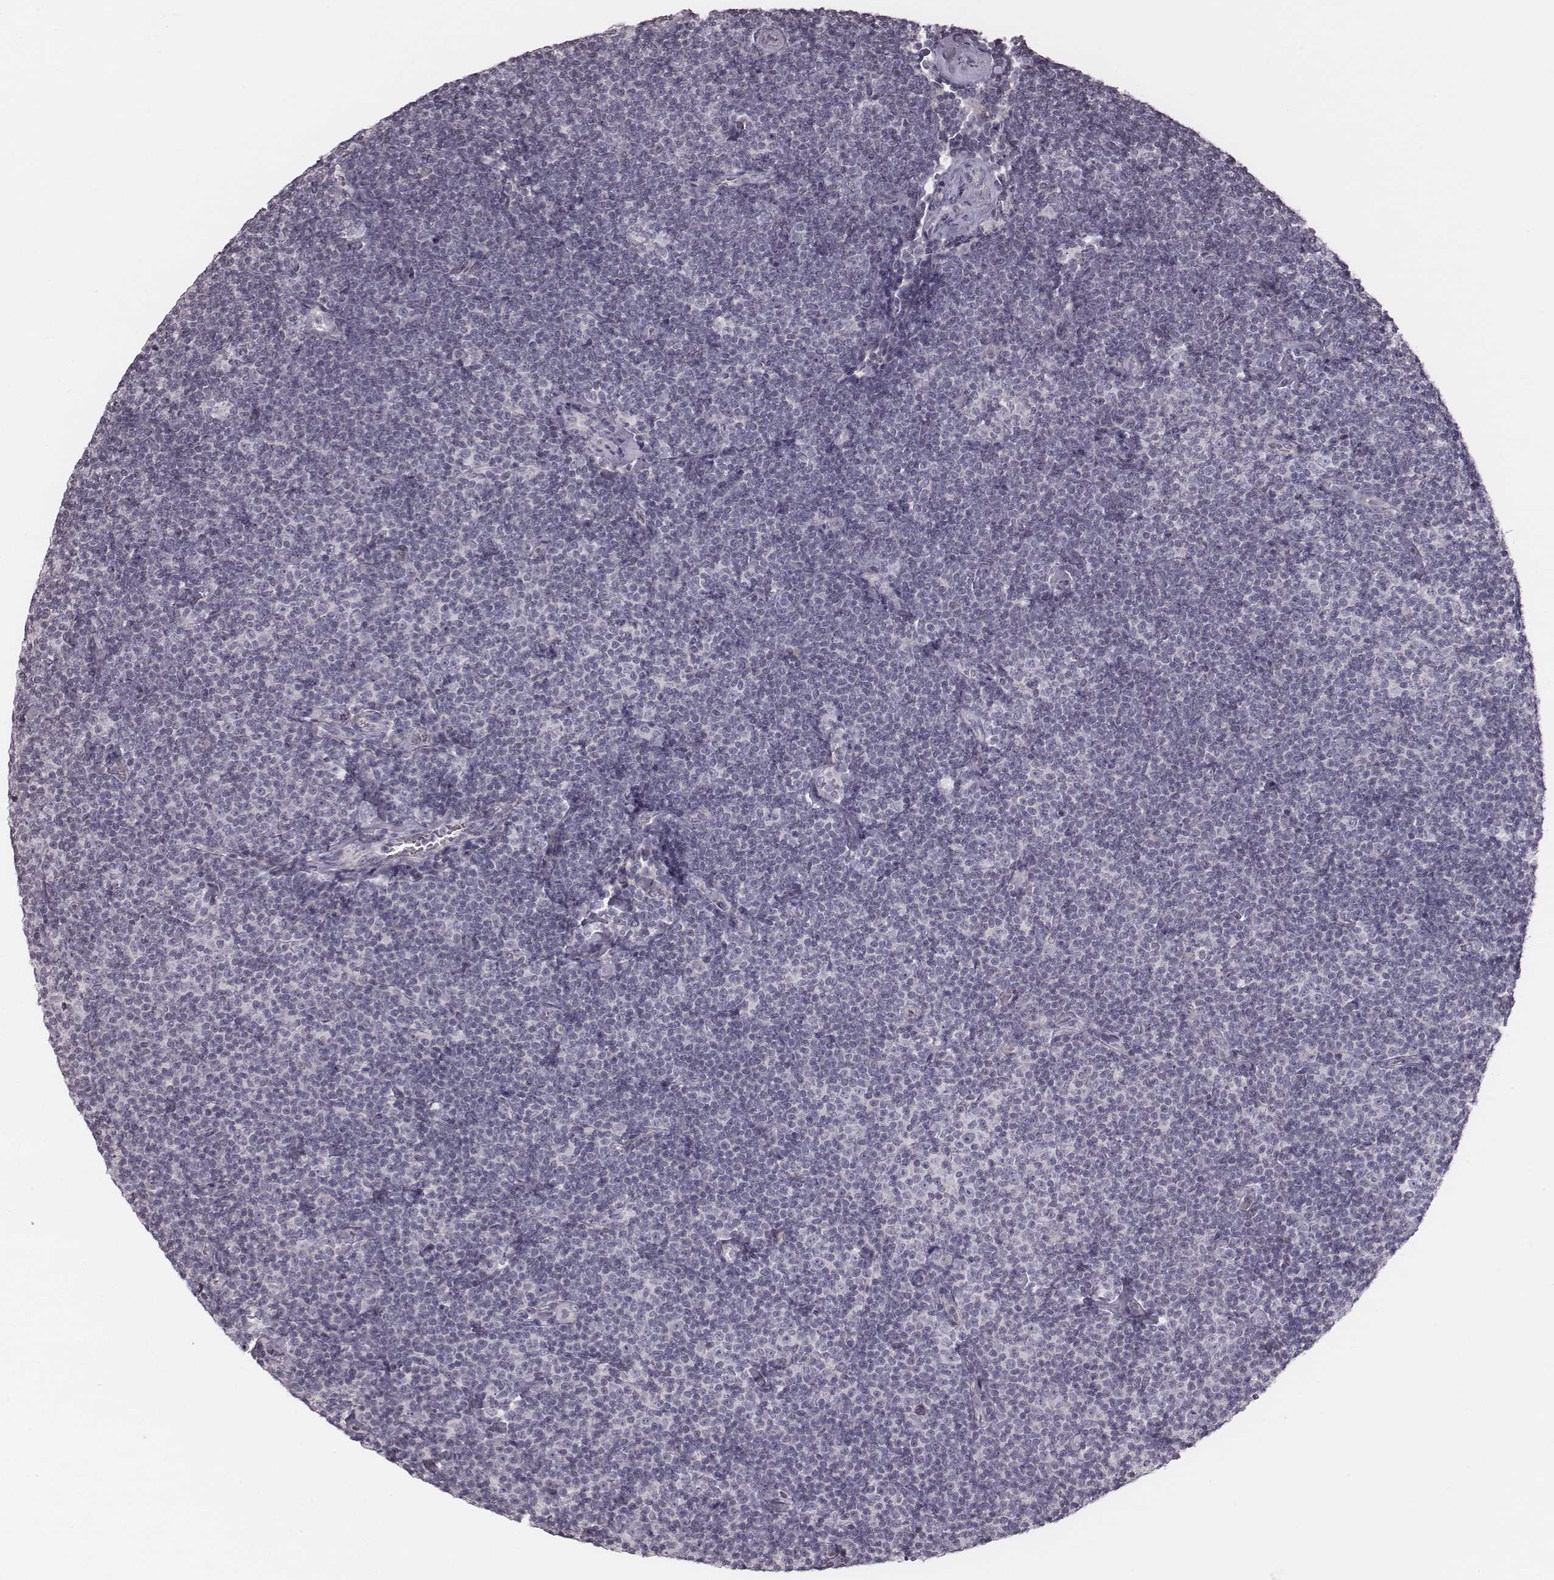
{"staining": {"intensity": "negative", "quantity": "none", "location": "none"}, "tissue": "lymphoma", "cell_type": "Tumor cells", "image_type": "cancer", "snomed": [{"axis": "morphology", "description": "Malignant lymphoma, non-Hodgkin's type, Low grade"}, {"axis": "topography", "description": "Lymph node"}], "caption": "IHC of malignant lymphoma, non-Hodgkin's type (low-grade) shows no expression in tumor cells.", "gene": "TLX3", "patient": {"sex": "male", "age": 81}}